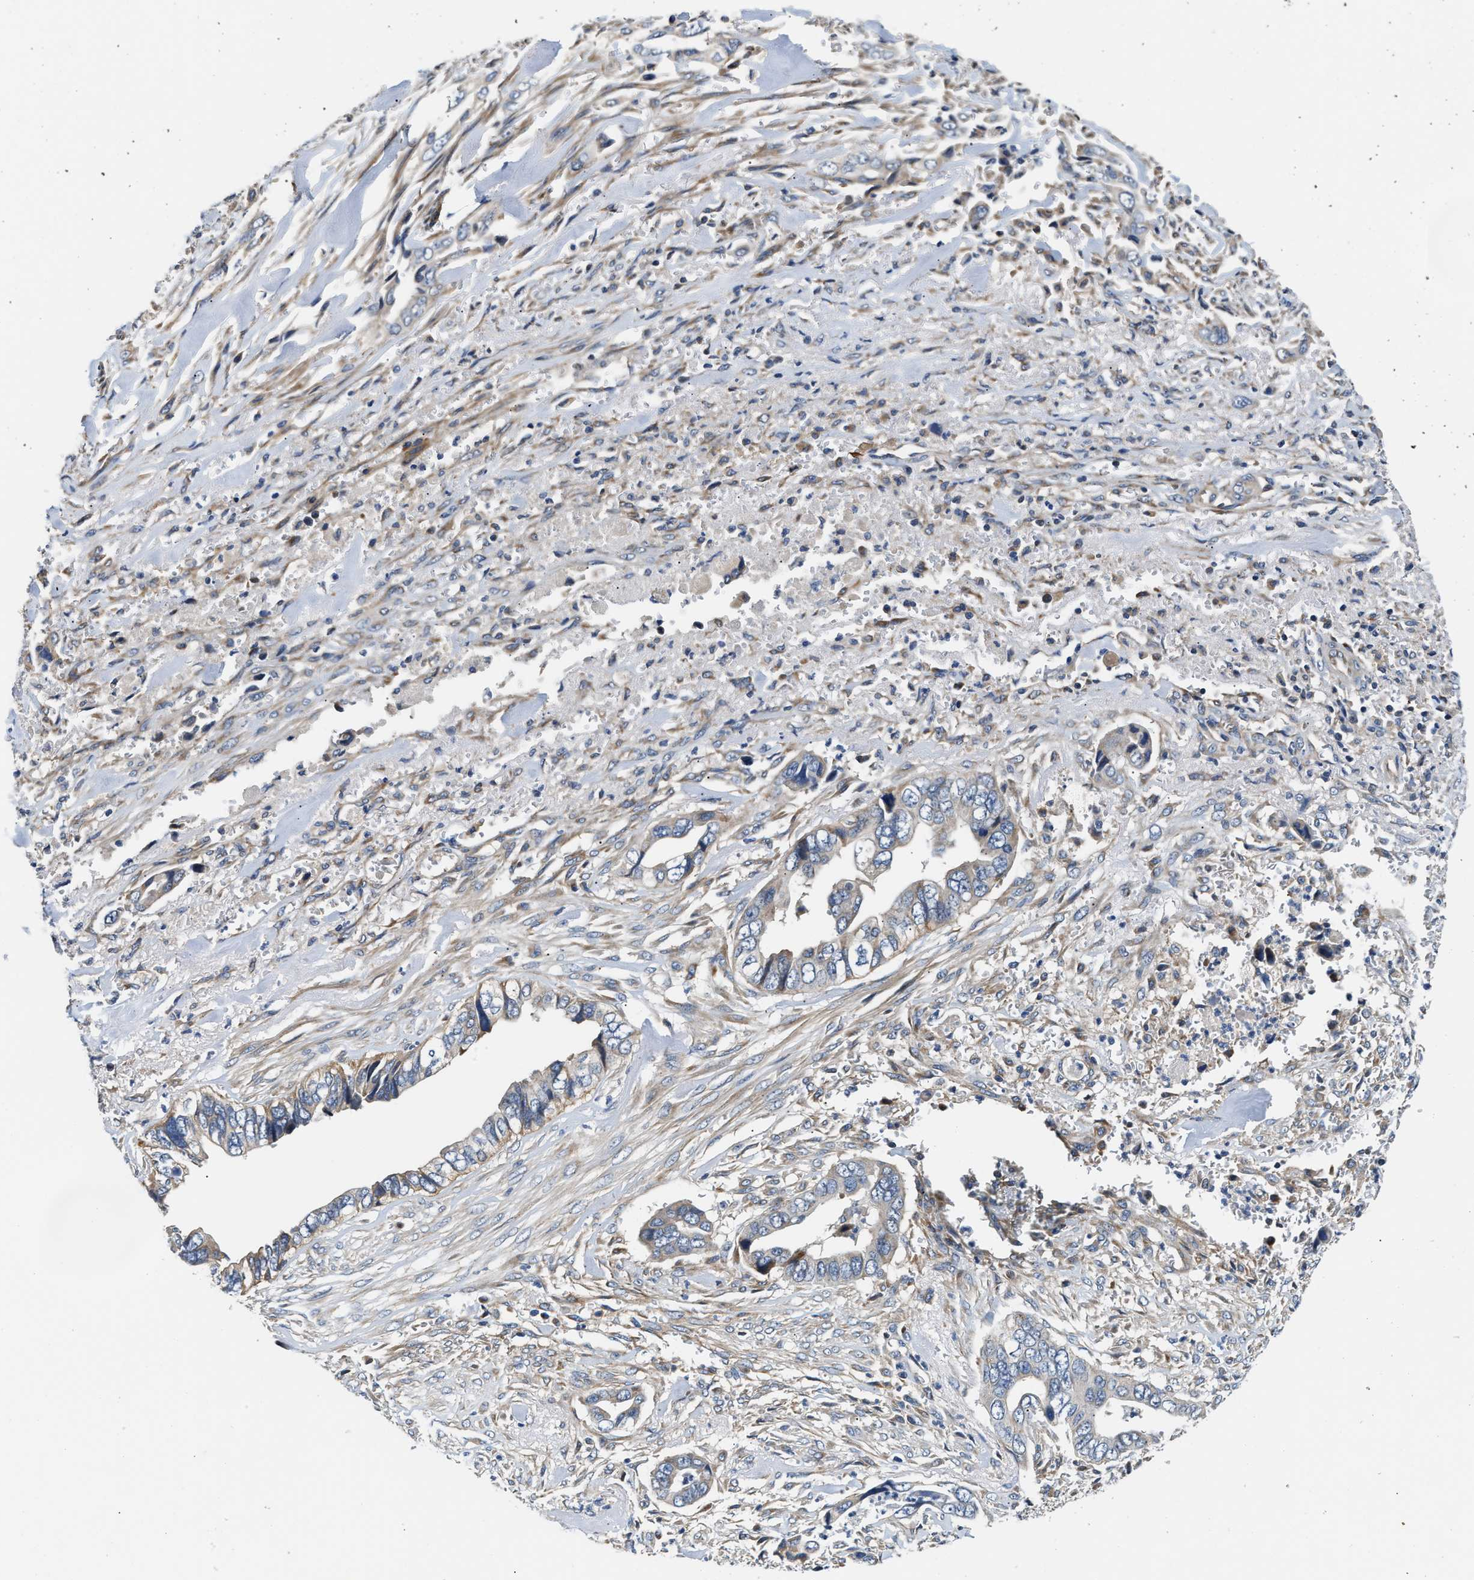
{"staining": {"intensity": "negative", "quantity": "none", "location": "none"}, "tissue": "liver cancer", "cell_type": "Tumor cells", "image_type": "cancer", "snomed": [{"axis": "morphology", "description": "Cholangiocarcinoma"}, {"axis": "topography", "description": "Liver"}], "caption": "Tumor cells are negative for brown protein staining in liver cancer (cholangiocarcinoma). (DAB (3,3'-diaminobenzidine) immunohistochemistry (IHC) visualized using brightfield microscopy, high magnification).", "gene": "TEX2", "patient": {"sex": "female", "age": 79}}